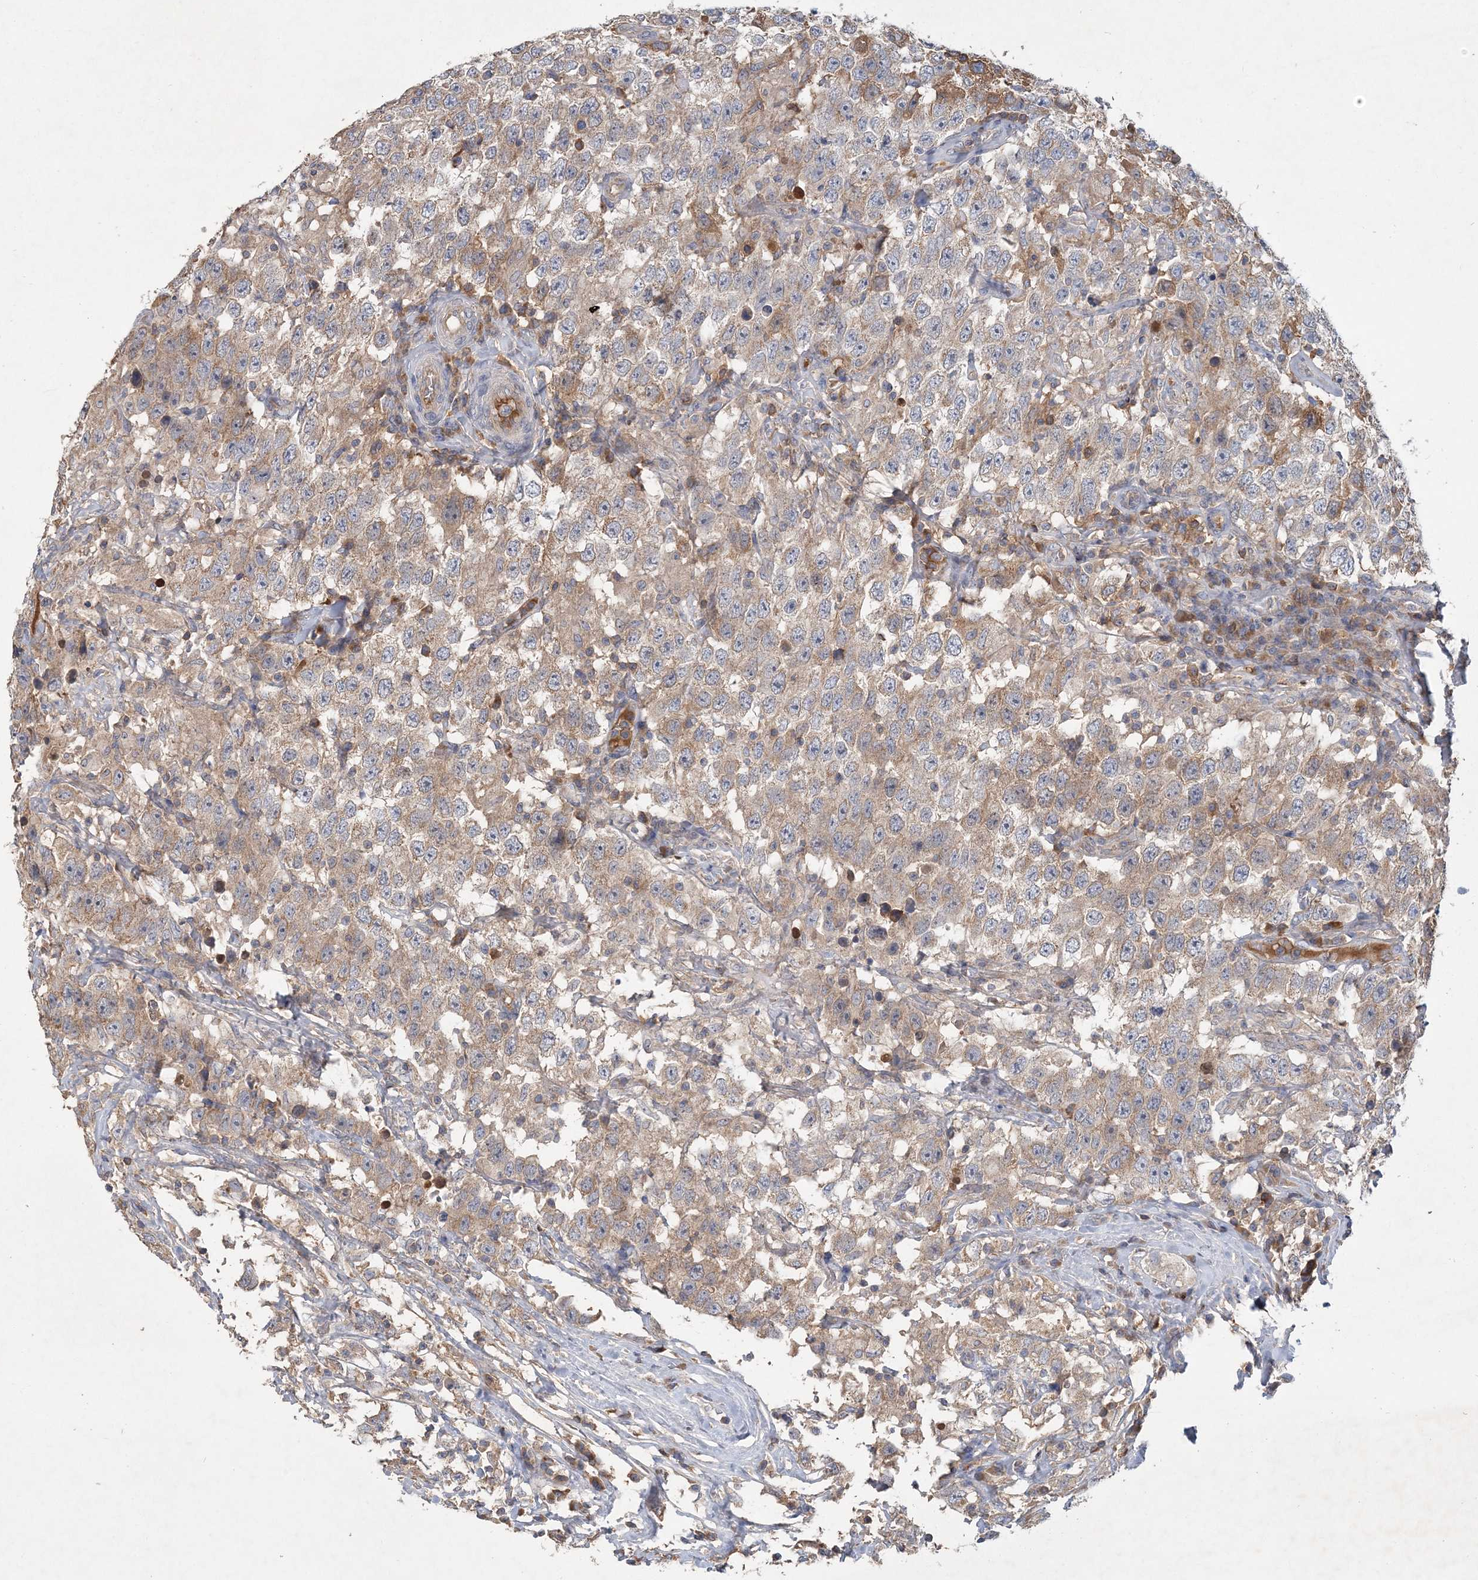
{"staining": {"intensity": "weak", "quantity": ">75%", "location": "cytoplasmic/membranous"}, "tissue": "testis cancer", "cell_type": "Tumor cells", "image_type": "cancer", "snomed": [{"axis": "morphology", "description": "Seminoma, NOS"}, {"axis": "topography", "description": "Testis"}], "caption": "Testis cancer stained with DAB (3,3'-diaminobenzidine) IHC shows low levels of weak cytoplasmic/membranous staining in approximately >75% of tumor cells.", "gene": "RNF25", "patient": {"sex": "male", "age": 41}}